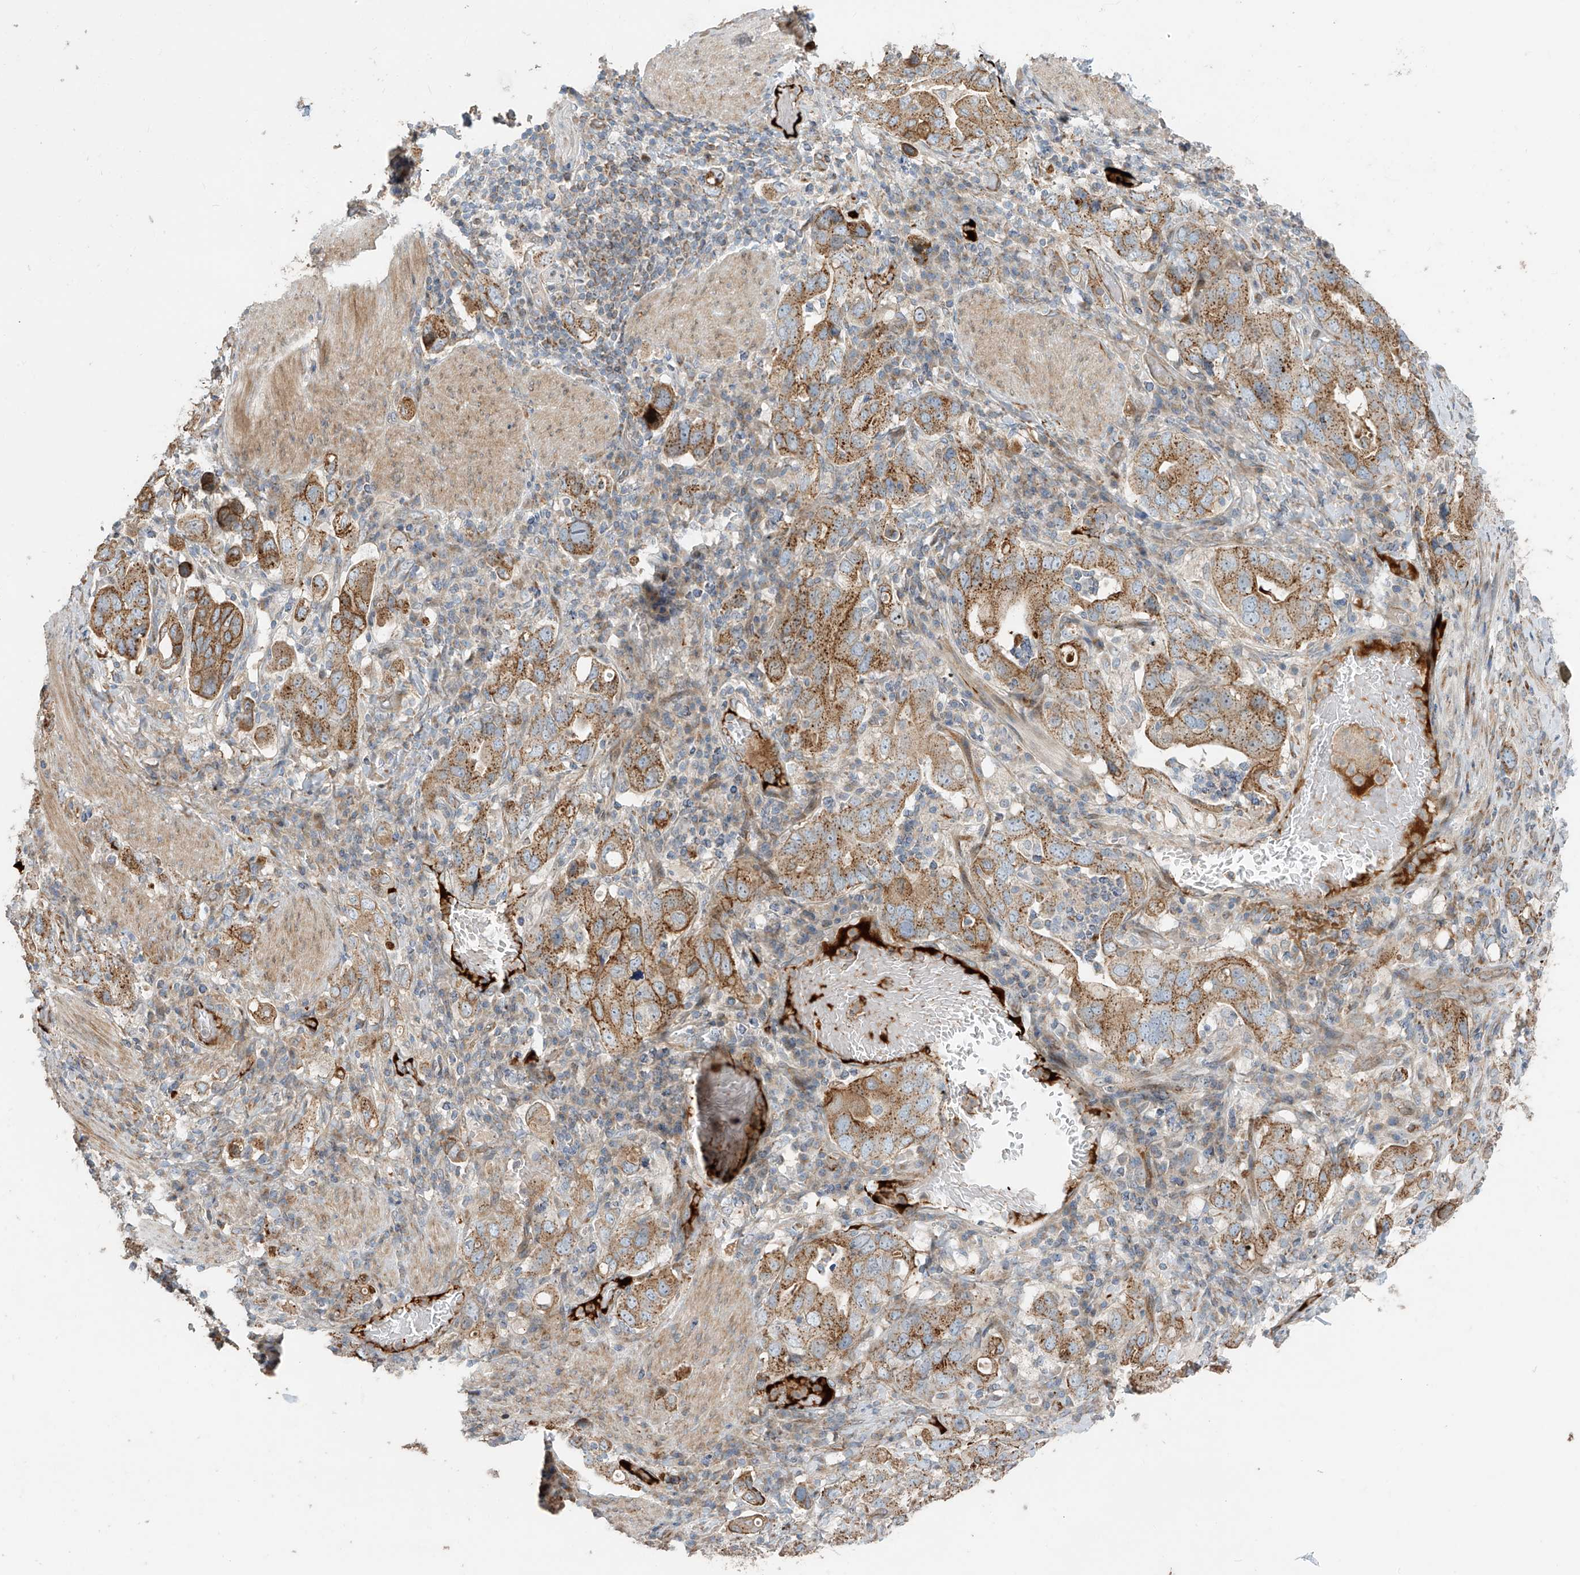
{"staining": {"intensity": "moderate", "quantity": ">75%", "location": "cytoplasmic/membranous"}, "tissue": "stomach cancer", "cell_type": "Tumor cells", "image_type": "cancer", "snomed": [{"axis": "morphology", "description": "Adenocarcinoma, NOS"}, {"axis": "topography", "description": "Stomach, upper"}], "caption": "Human stomach cancer (adenocarcinoma) stained with a brown dye reveals moderate cytoplasmic/membranous positive positivity in about >75% of tumor cells.", "gene": "ABTB1", "patient": {"sex": "male", "age": 62}}